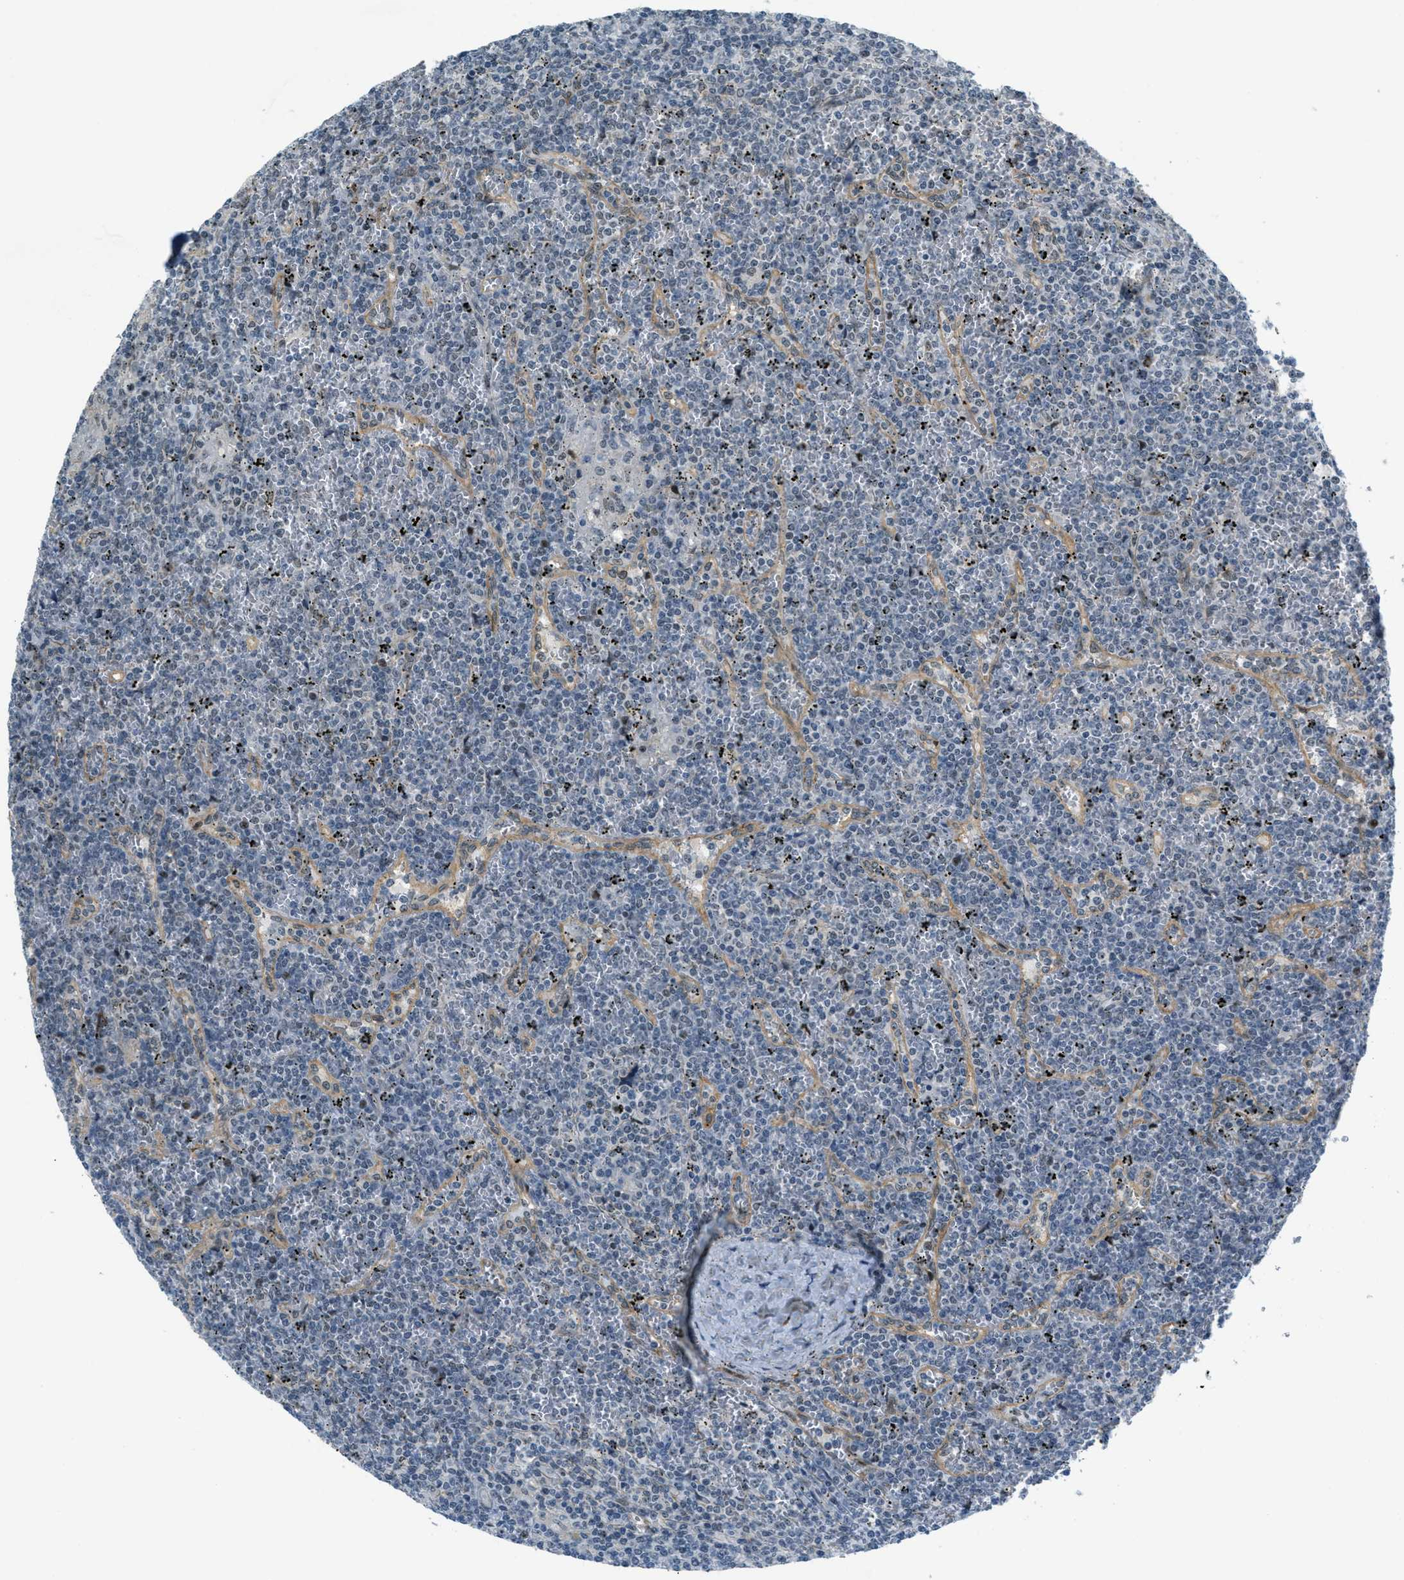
{"staining": {"intensity": "negative", "quantity": "none", "location": "none"}, "tissue": "lymphoma", "cell_type": "Tumor cells", "image_type": "cancer", "snomed": [{"axis": "morphology", "description": "Malignant lymphoma, non-Hodgkin's type, Low grade"}, {"axis": "topography", "description": "Spleen"}], "caption": "A photomicrograph of human lymphoma is negative for staining in tumor cells.", "gene": "ZDHHC23", "patient": {"sex": "female", "age": 19}}